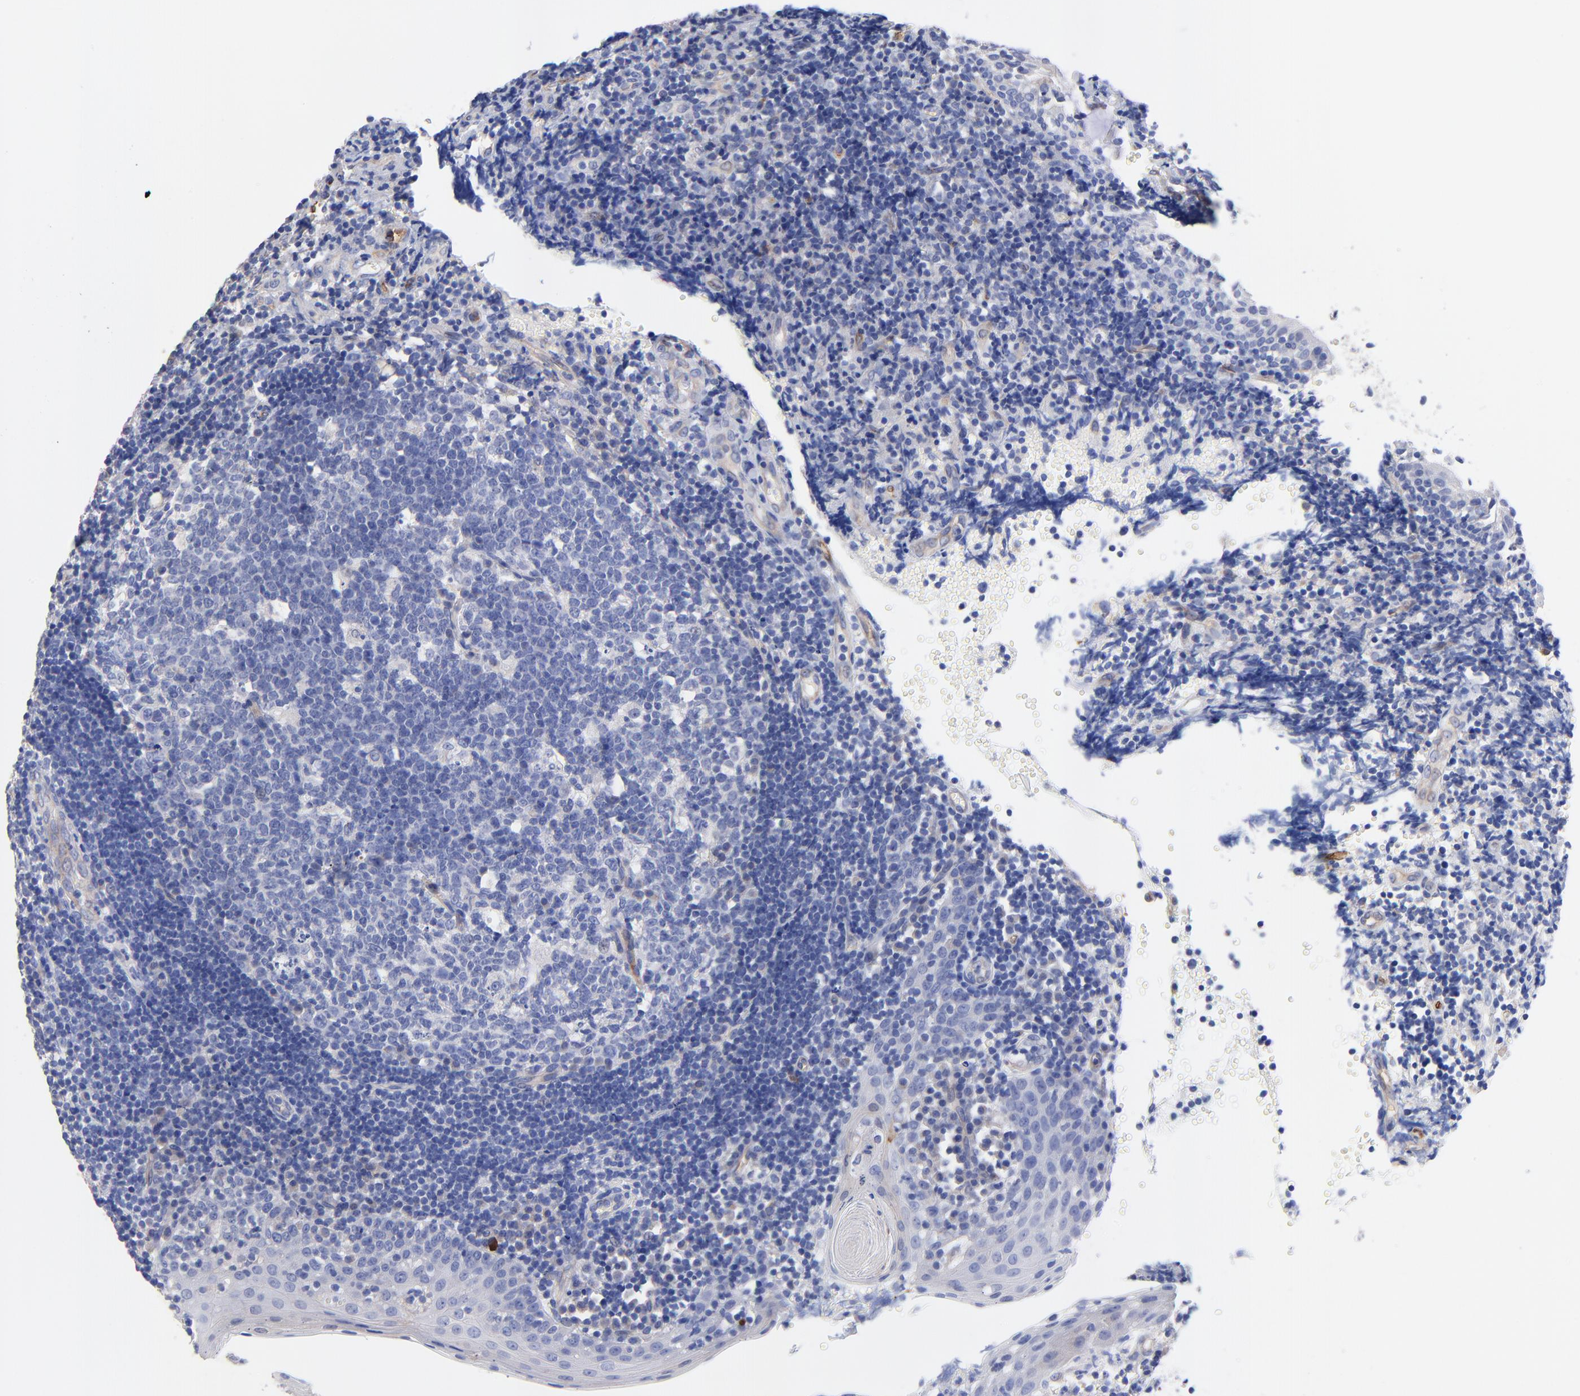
{"staining": {"intensity": "negative", "quantity": "none", "location": "none"}, "tissue": "tonsil", "cell_type": "Germinal center cells", "image_type": "normal", "snomed": [{"axis": "morphology", "description": "Normal tissue, NOS"}, {"axis": "topography", "description": "Tonsil"}], "caption": "Tonsil was stained to show a protein in brown. There is no significant staining in germinal center cells. (DAB IHC with hematoxylin counter stain).", "gene": "SLC44A2", "patient": {"sex": "female", "age": 40}}